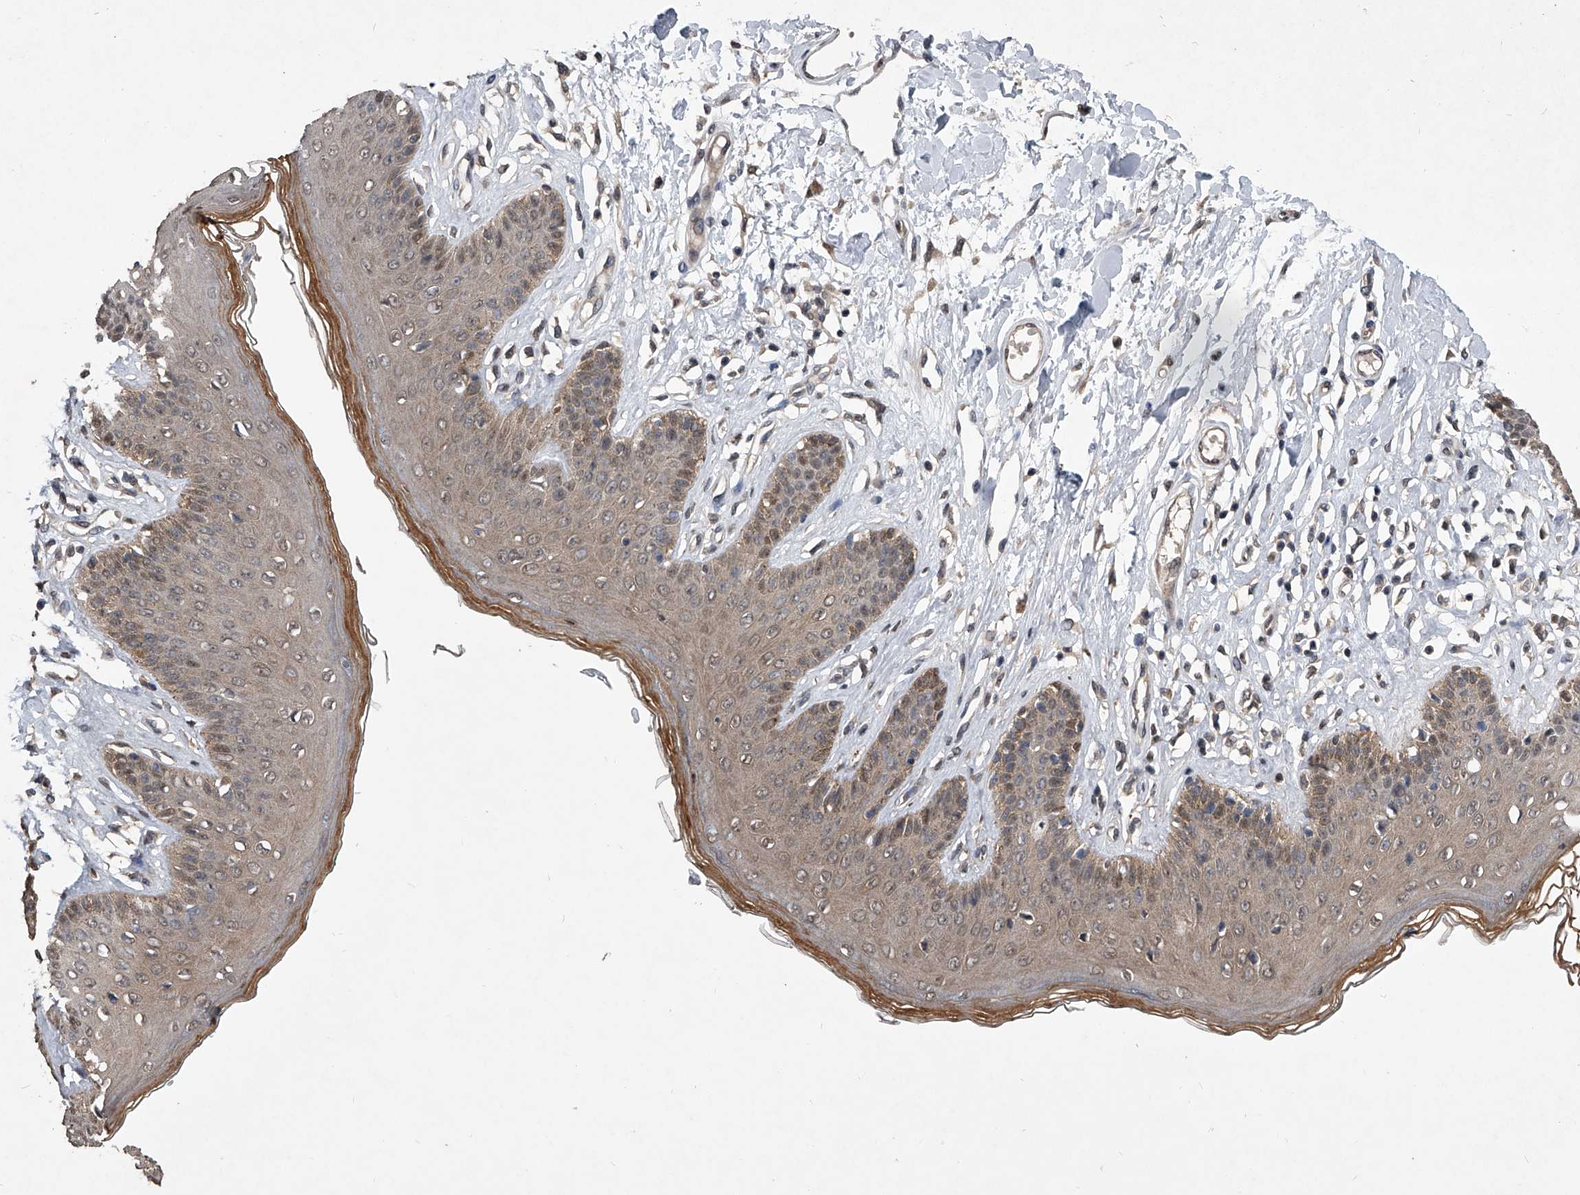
{"staining": {"intensity": "moderate", "quantity": "<25%", "location": "cytoplasmic/membranous,nuclear"}, "tissue": "skin", "cell_type": "Epidermal cells", "image_type": "normal", "snomed": [{"axis": "morphology", "description": "Normal tissue, NOS"}, {"axis": "morphology", "description": "Squamous cell carcinoma, NOS"}, {"axis": "topography", "description": "Vulva"}], "caption": "Skin stained for a protein (brown) reveals moderate cytoplasmic/membranous,nuclear positive positivity in approximately <25% of epidermal cells.", "gene": "TSNAX", "patient": {"sex": "female", "age": 85}}